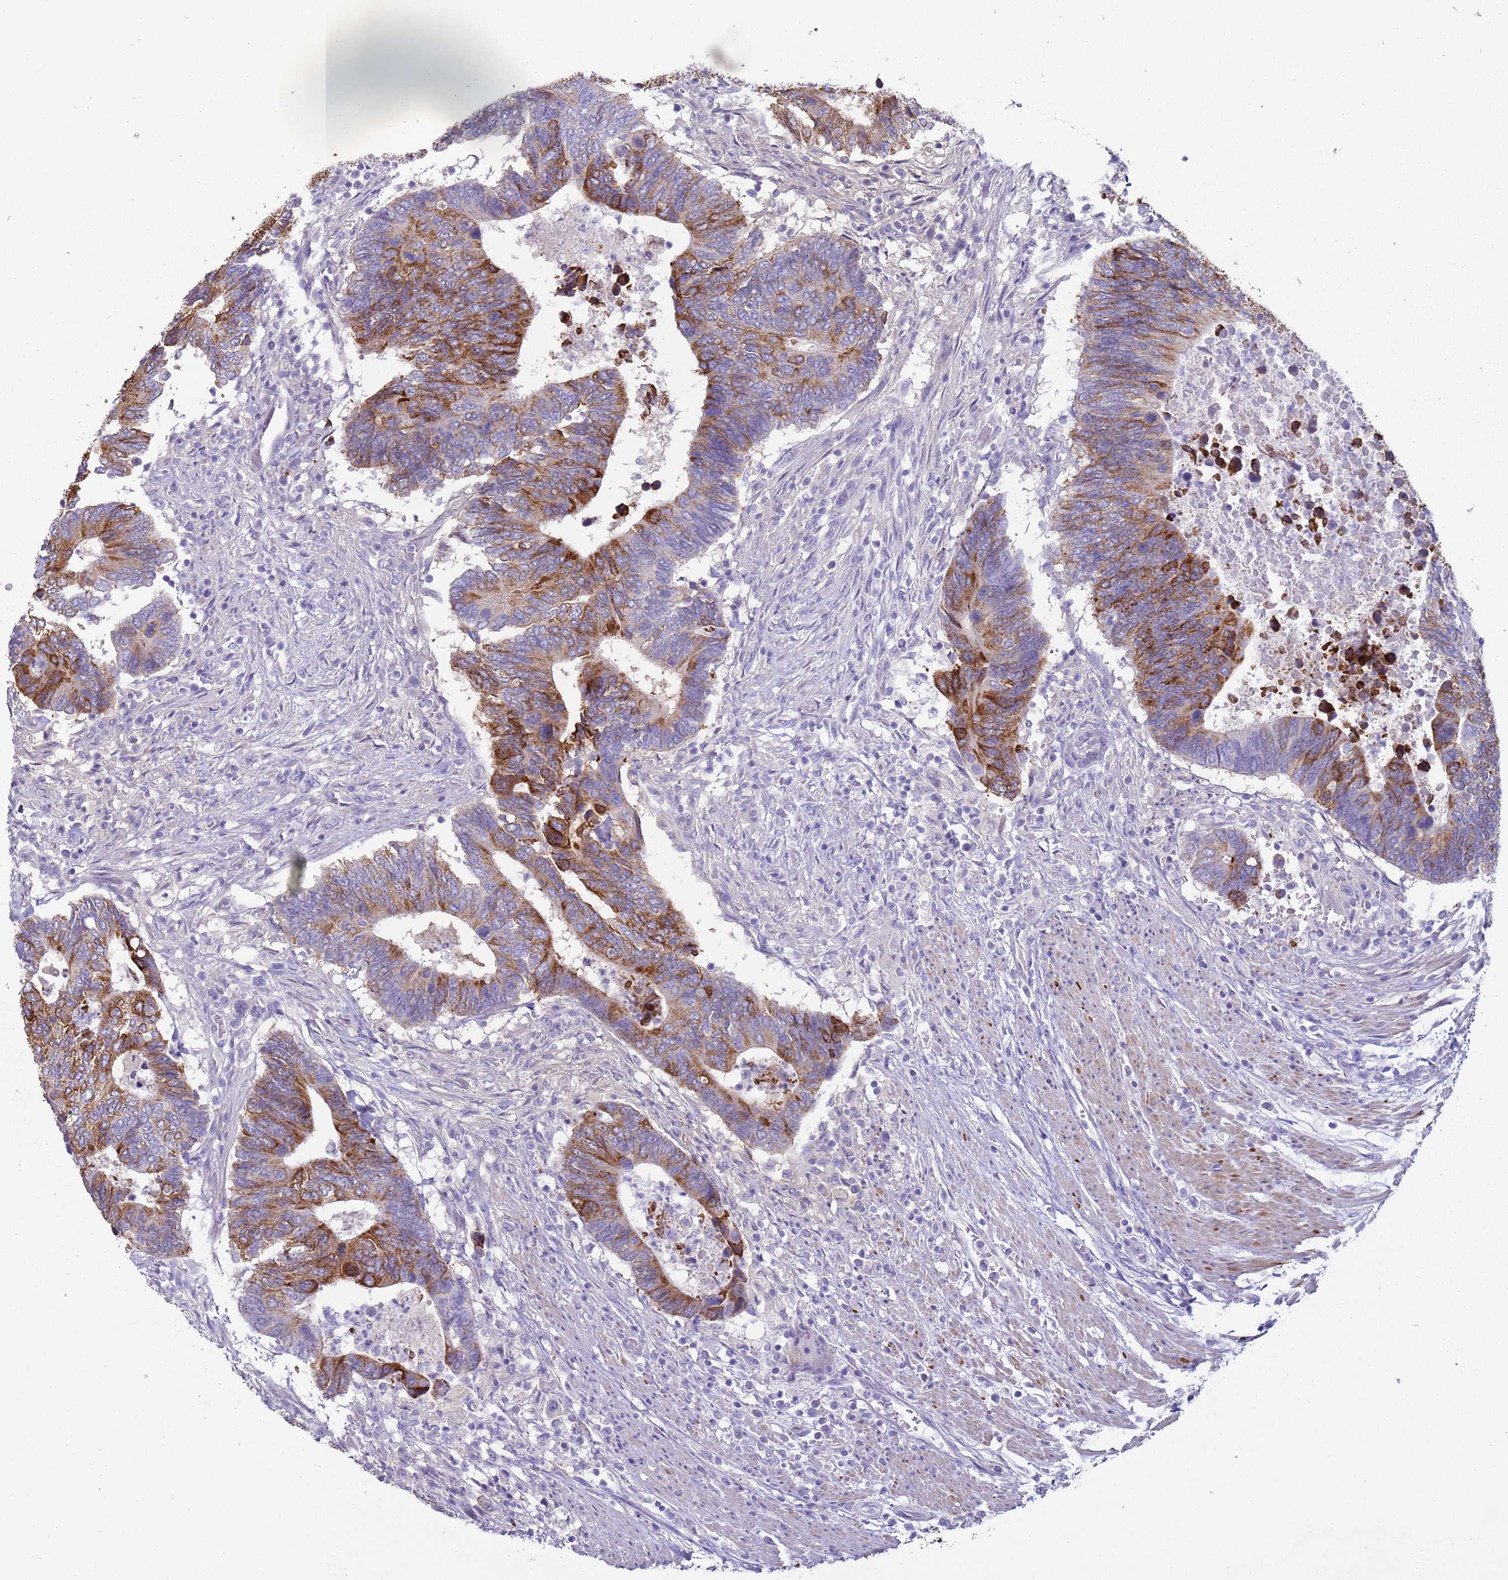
{"staining": {"intensity": "strong", "quantity": "25%-75%", "location": "cytoplasmic/membranous"}, "tissue": "colorectal cancer", "cell_type": "Tumor cells", "image_type": "cancer", "snomed": [{"axis": "morphology", "description": "Adenocarcinoma, NOS"}, {"axis": "topography", "description": "Colon"}], "caption": "Protein staining shows strong cytoplasmic/membranous expression in about 25%-75% of tumor cells in colorectal cancer.", "gene": "NPAP1", "patient": {"sex": "male", "age": 87}}